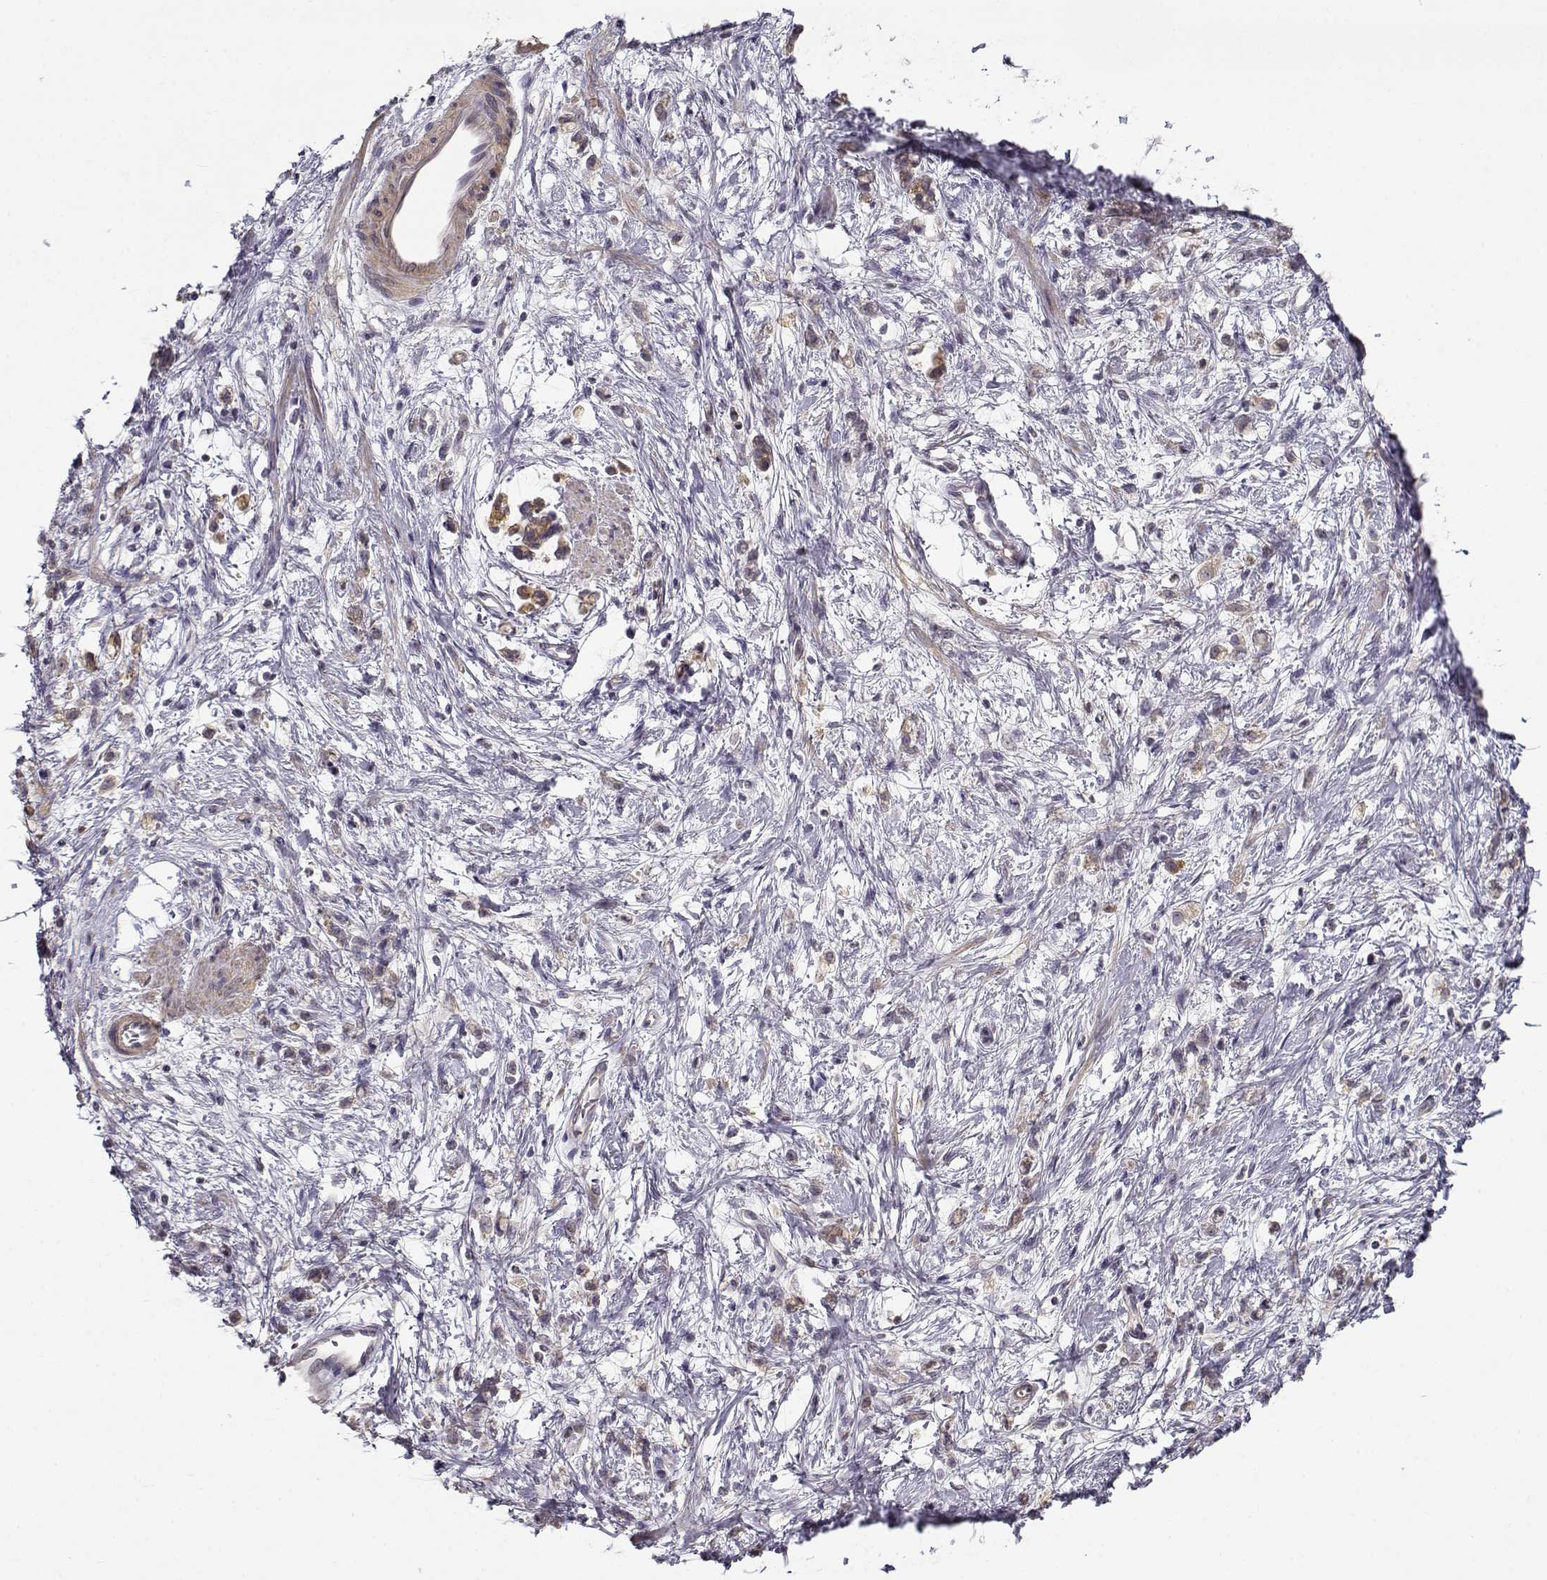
{"staining": {"intensity": "weak", "quantity": "<25%", "location": "cytoplasmic/membranous"}, "tissue": "stomach cancer", "cell_type": "Tumor cells", "image_type": "cancer", "snomed": [{"axis": "morphology", "description": "Adenocarcinoma, NOS"}, {"axis": "topography", "description": "Stomach"}], "caption": "The image reveals no significant positivity in tumor cells of stomach adenocarcinoma. (DAB (3,3'-diaminobenzidine) immunohistochemistry with hematoxylin counter stain).", "gene": "ENTPD8", "patient": {"sex": "female", "age": 60}}